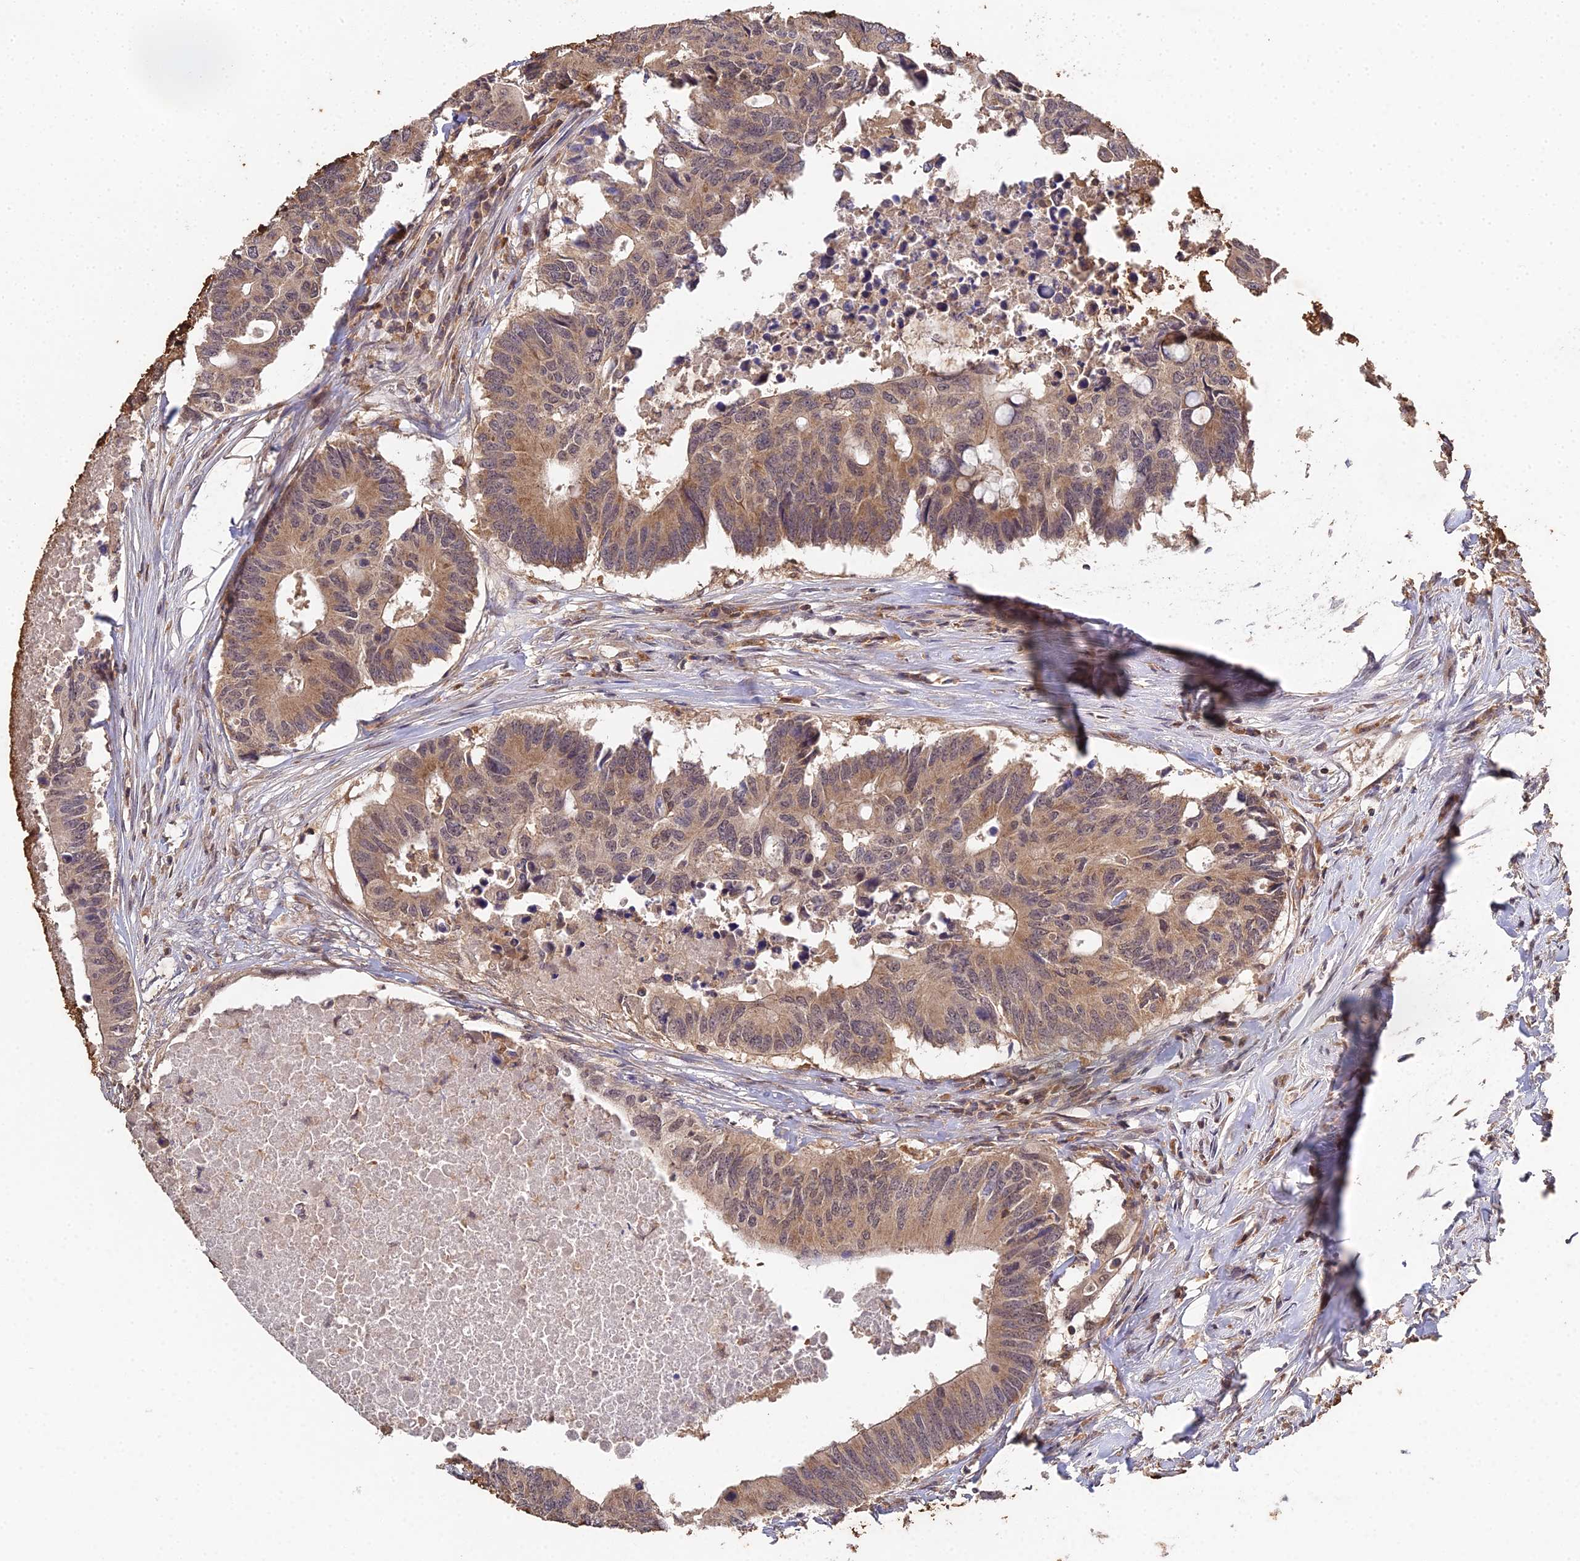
{"staining": {"intensity": "moderate", "quantity": ">75%", "location": "cytoplasmic/membranous,nuclear"}, "tissue": "colorectal cancer", "cell_type": "Tumor cells", "image_type": "cancer", "snomed": [{"axis": "morphology", "description": "Adenocarcinoma, NOS"}, {"axis": "topography", "description": "Colon"}], "caption": "Colorectal cancer (adenocarcinoma) was stained to show a protein in brown. There is medium levels of moderate cytoplasmic/membranous and nuclear positivity in approximately >75% of tumor cells. (DAB IHC with brightfield microscopy, high magnification).", "gene": "TPRX1", "patient": {"sex": "male", "age": 71}}